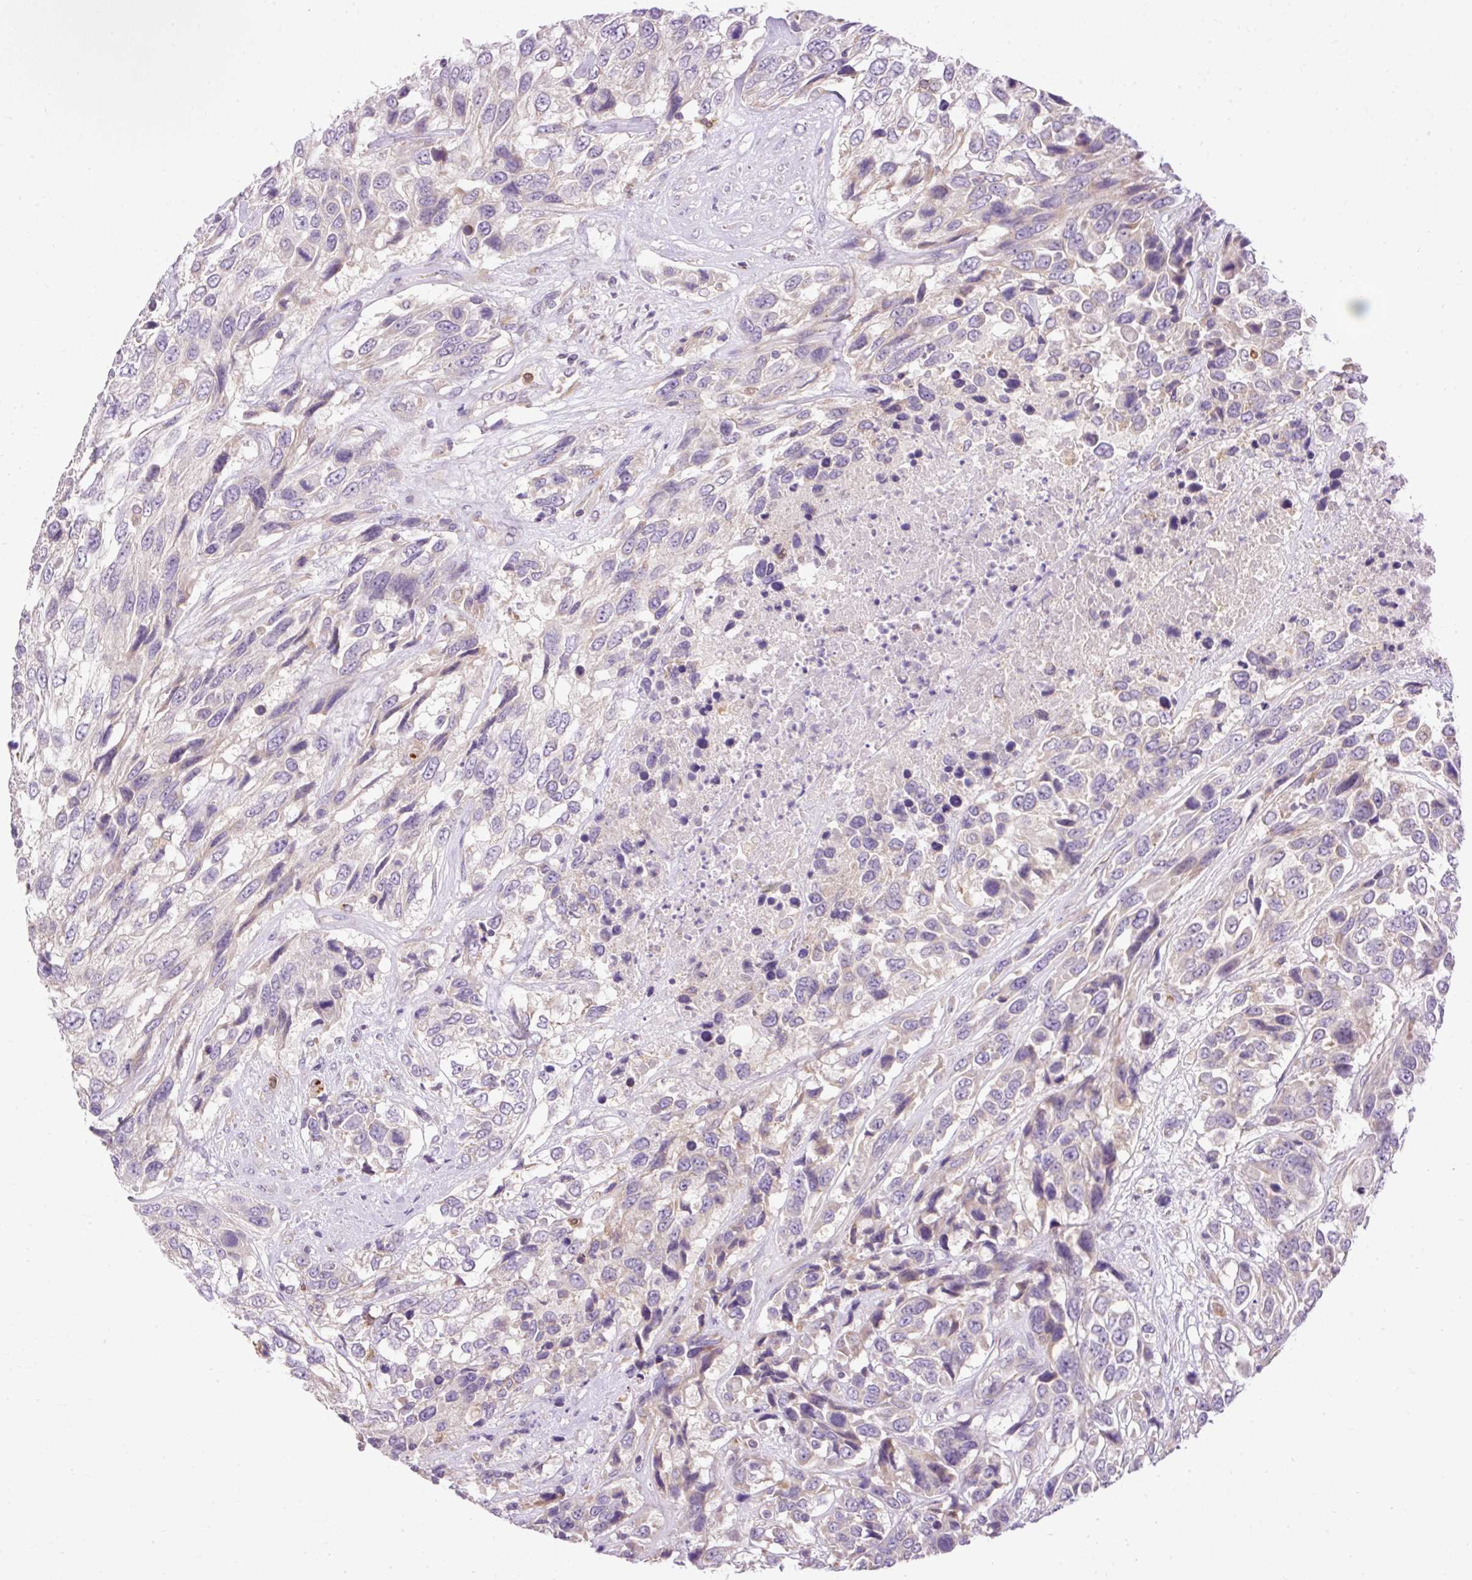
{"staining": {"intensity": "negative", "quantity": "none", "location": "none"}, "tissue": "urothelial cancer", "cell_type": "Tumor cells", "image_type": "cancer", "snomed": [{"axis": "morphology", "description": "Urothelial carcinoma, High grade"}, {"axis": "topography", "description": "Urinary bladder"}], "caption": "The immunohistochemistry (IHC) image has no significant staining in tumor cells of urothelial carcinoma (high-grade) tissue.", "gene": "HEXB", "patient": {"sex": "female", "age": 70}}